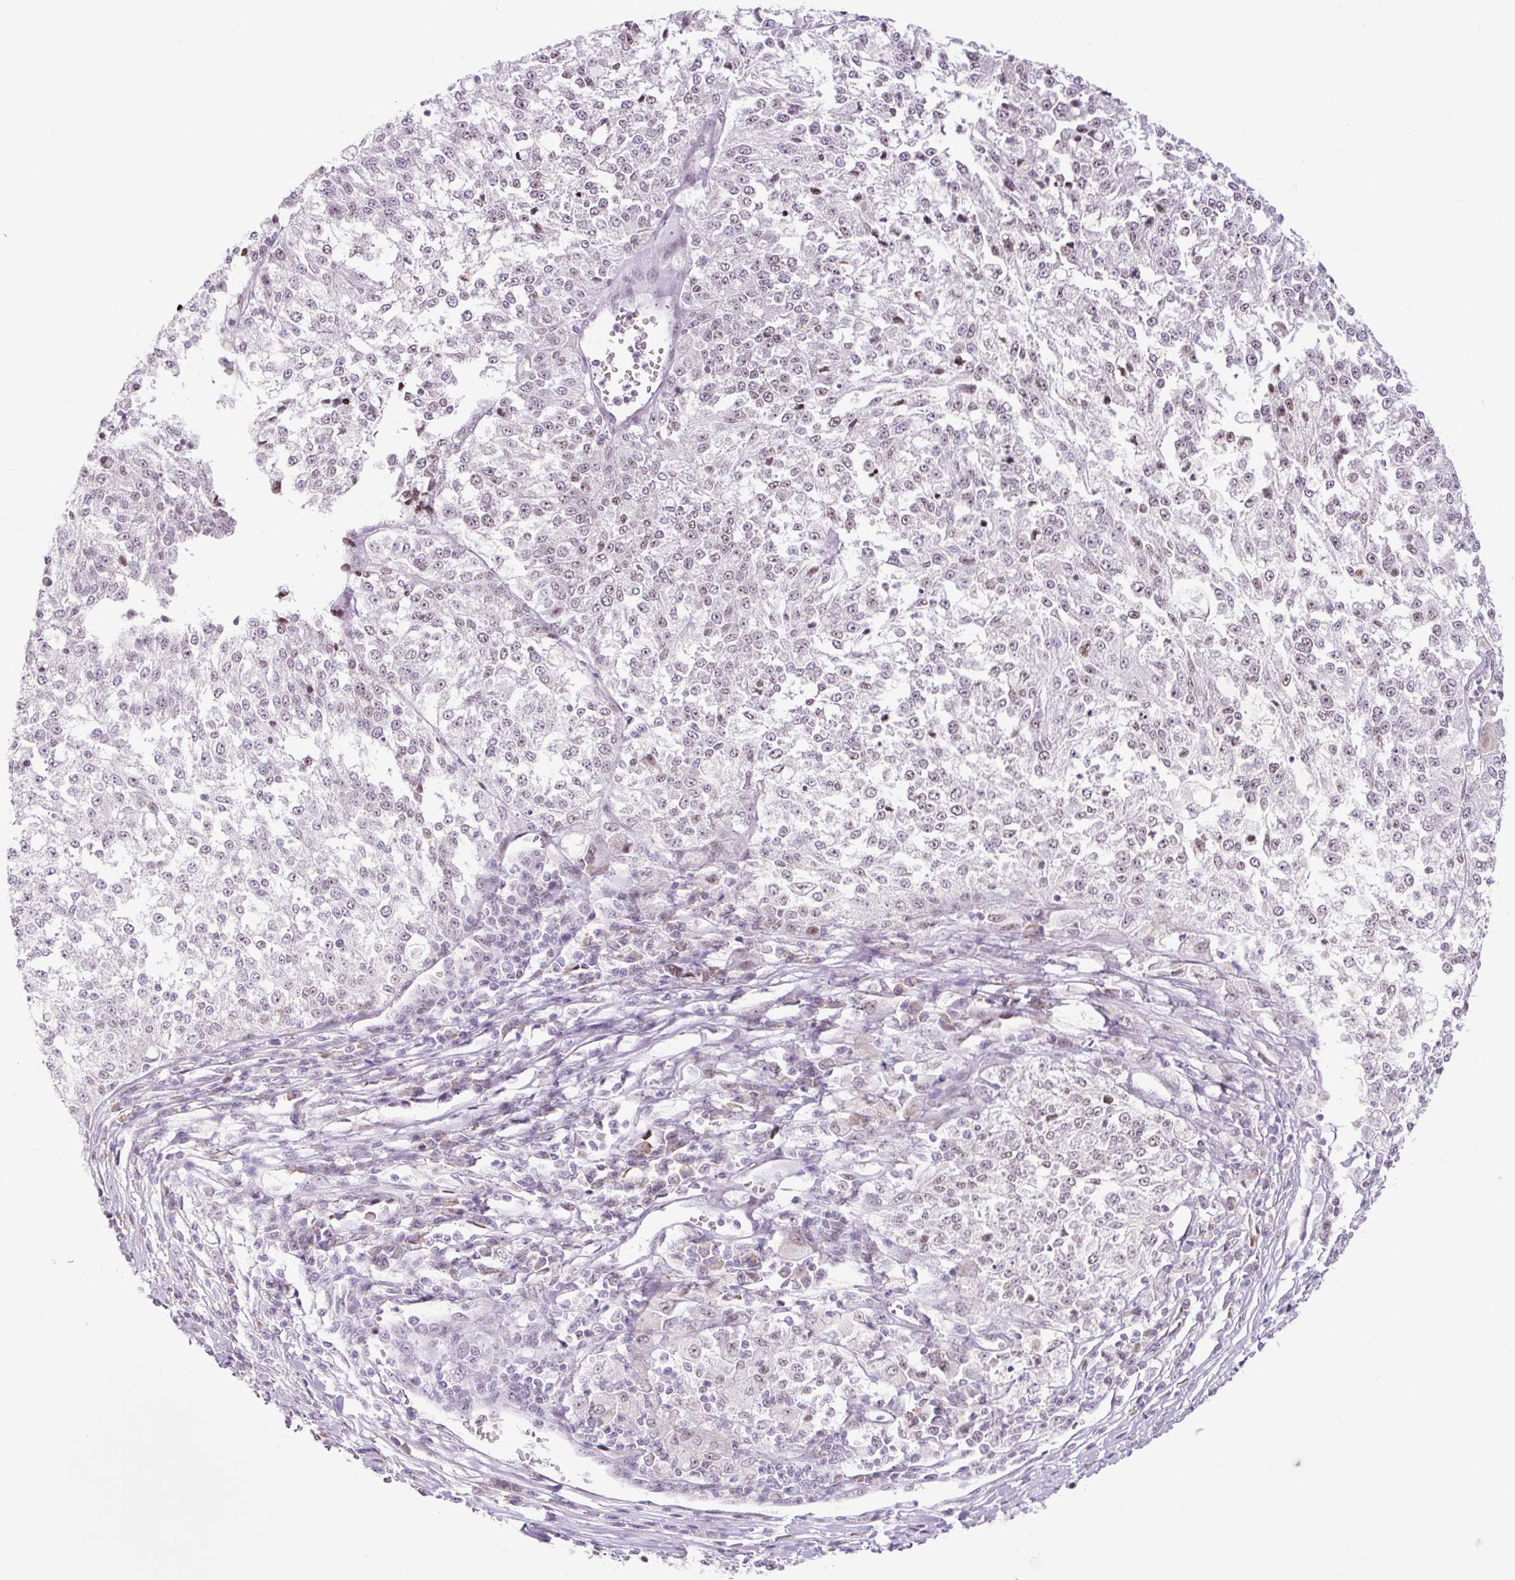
{"staining": {"intensity": "weak", "quantity": "<25%", "location": "nuclear"}, "tissue": "melanoma", "cell_type": "Tumor cells", "image_type": "cancer", "snomed": [{"axis": "morphology", "description": "Malignant melanoma, NOS"}, {"axis": "topography", "description": "Skin"}], "caption": "Immunohistochemistry (IHC) photomicrograph of neoplastic tissue: melanoma stained with DAB demonstrates no significant protein staining in tumor cells.", "gene": "RRS1", "patient": {"sex": "female", "age": 64}}